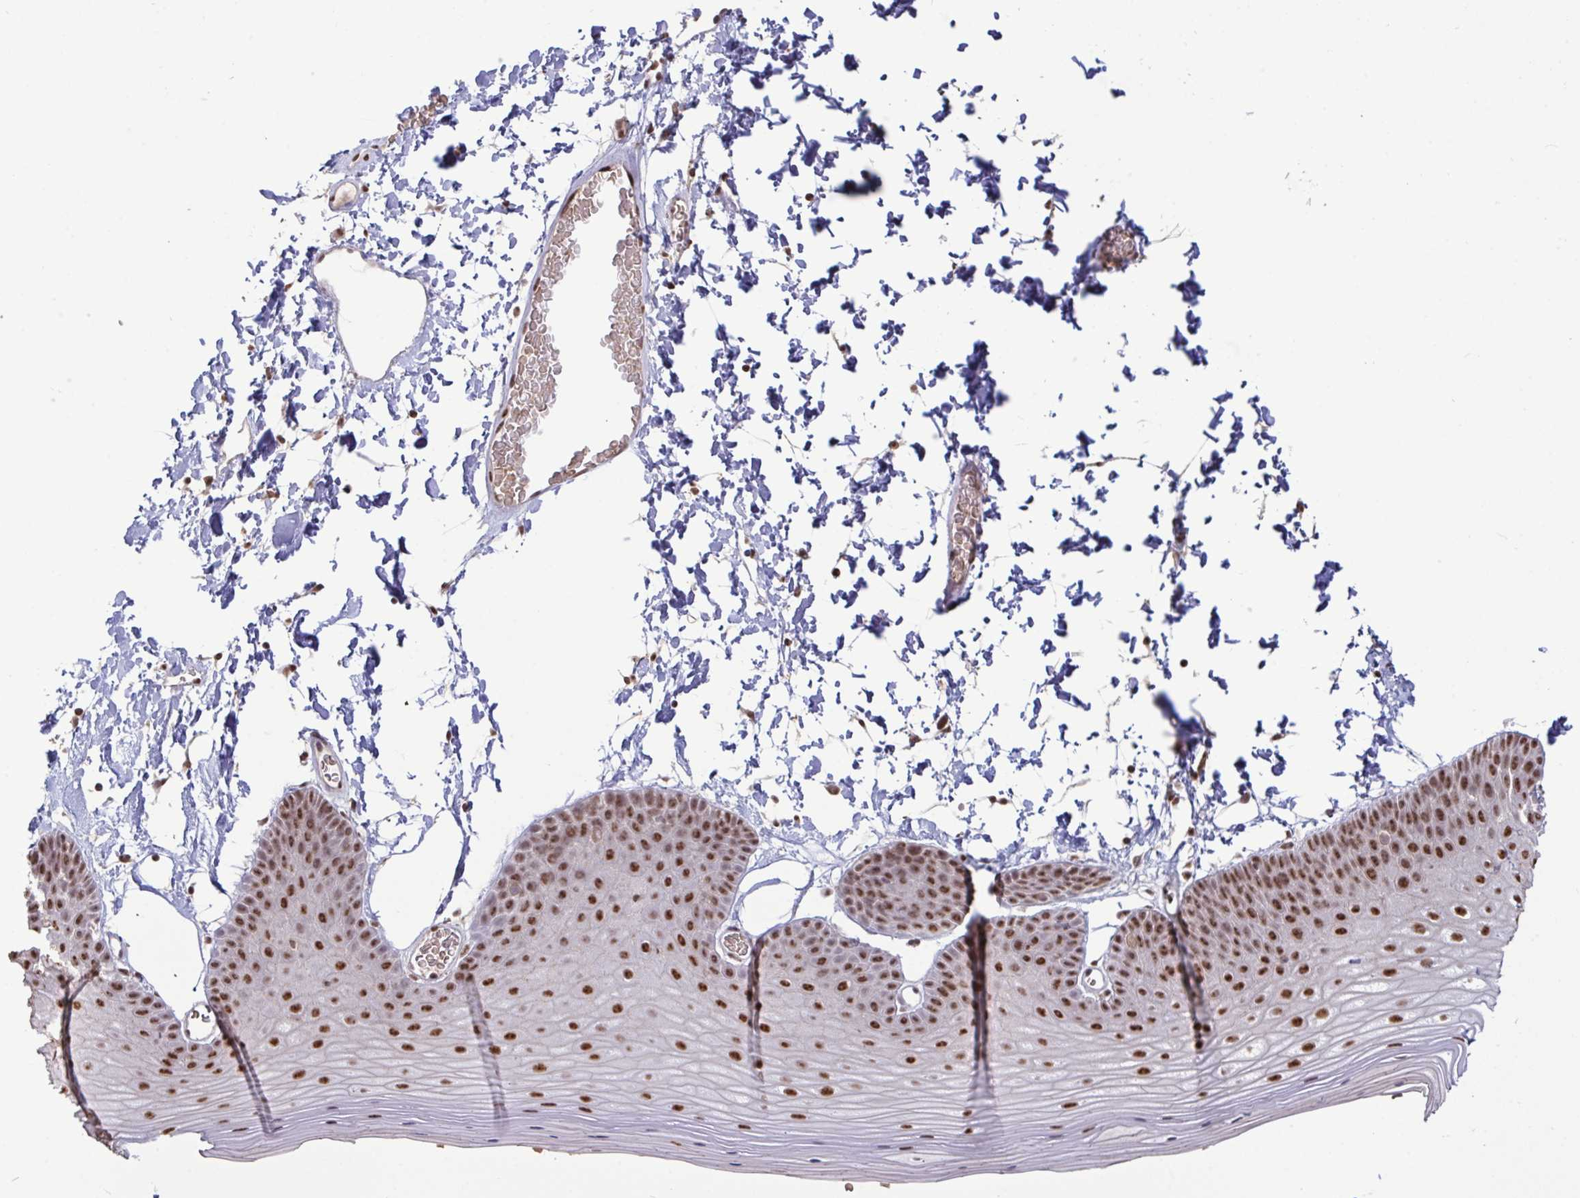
{"staining": {"intensity": "moderate", "quantity": ">75%", "location": "nuclear"}, "tissue": "skin", "cell_type": "Epidermal cells", "image_type": "normal", "snomed": [{"axis": "morphology", "description": "Normal tissue, NOS"}, {"axis": "topography", "description": "Anal"}], "caption": "Unremarkable skin shows moderate nuclear expression in about >75% of epidermal cells.", "gene": "PUF60", "patient": {"sex": "male", "age": 53}}